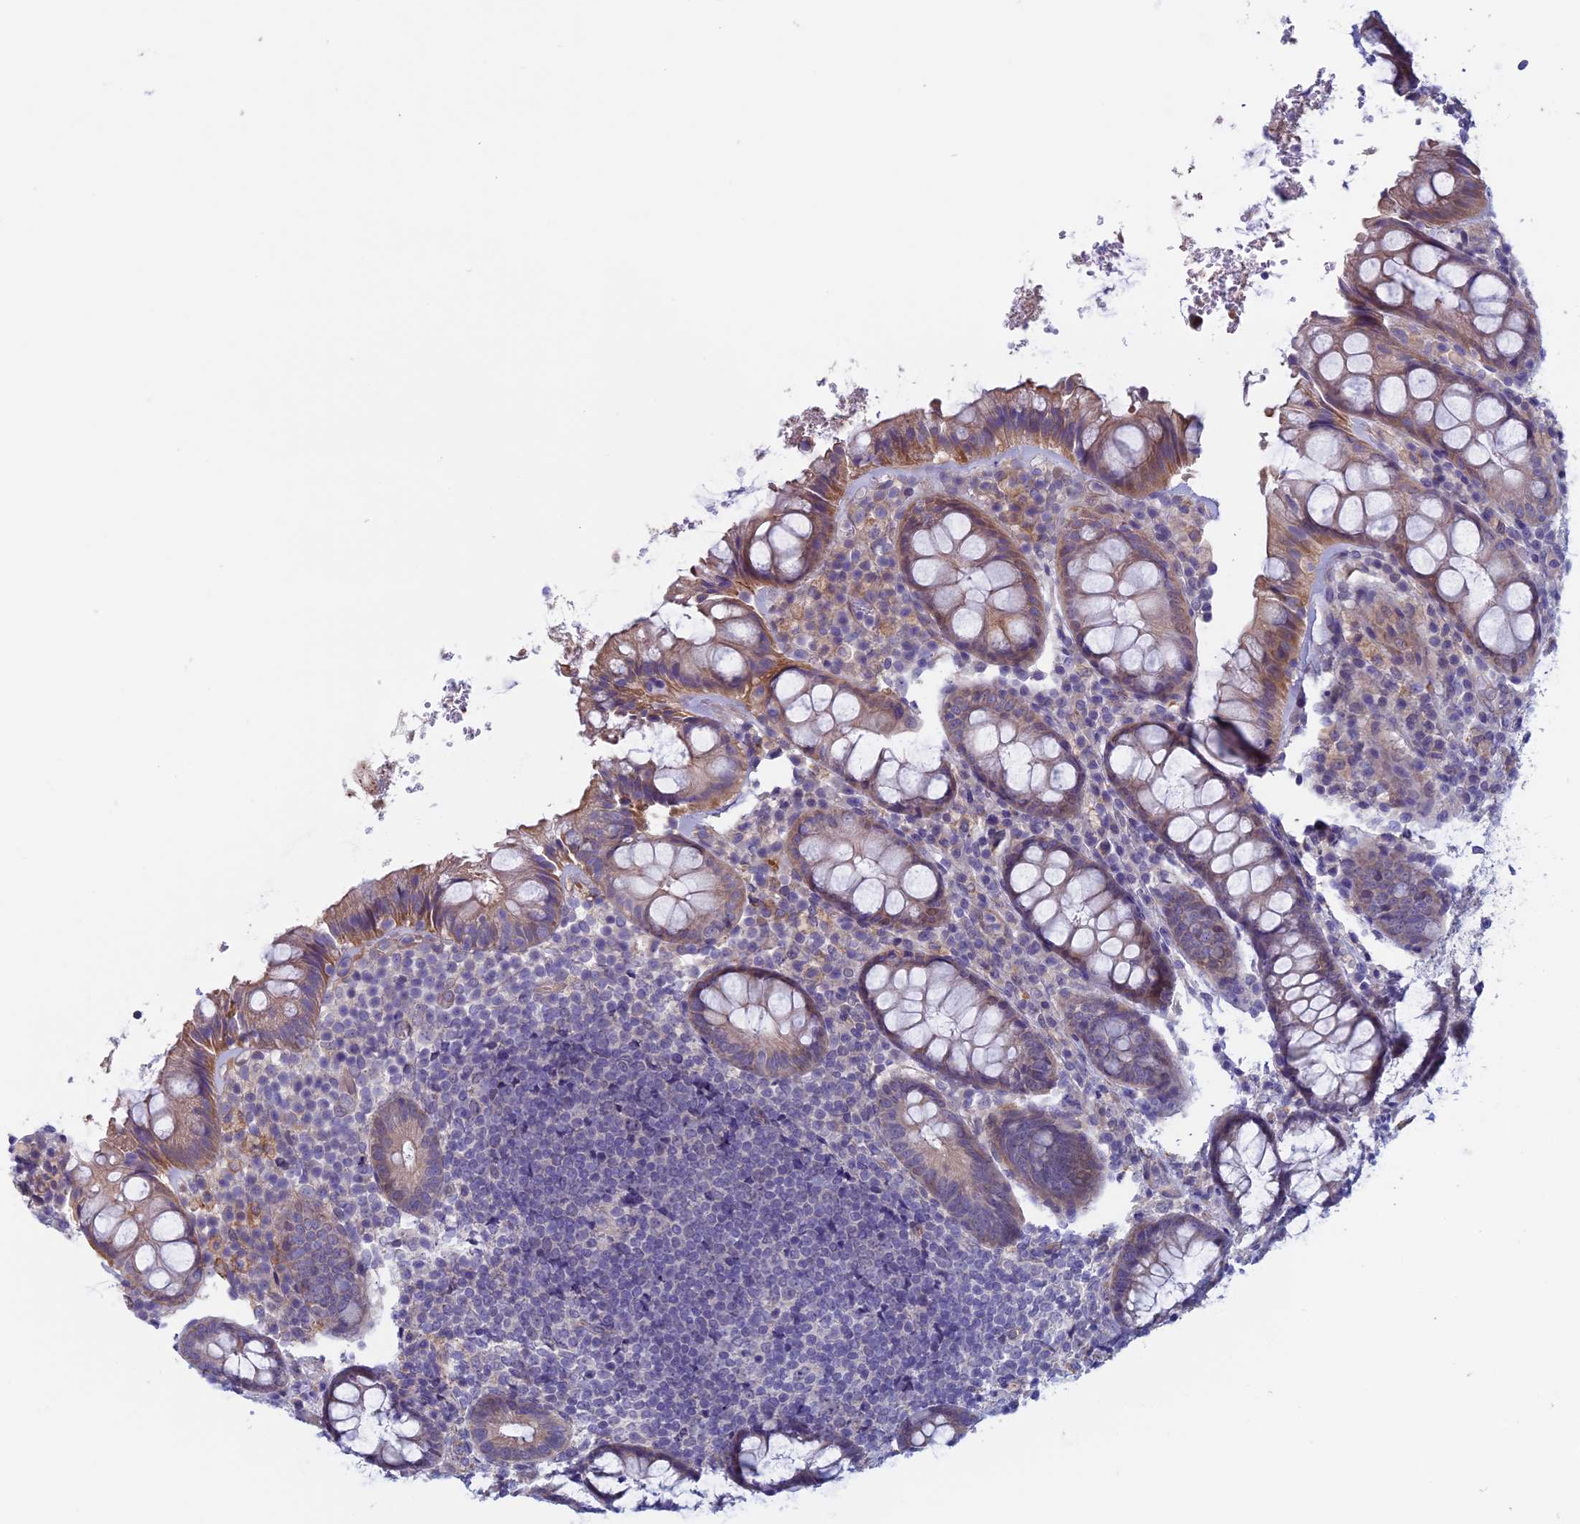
{"staining": {"intensity": "moderate", "quantity": "25%-75%", "location": "cytoplasmic/membranous"}, "tissue": "rectum", "cell_type": "Glandular cells", "image_type": "normal", "snomed": [{"axis": "morphology", "description": "Normal tissue, NOS"}, {"axis": "topography", "description": "Rectum"}], "caption": "Immunohistochemistry (IHC) of normal human rectum demonstrates medium levels of moderate cytoplasmic/membranous positivity in approximately 25%-75% of glandular cells. (brown staining indicates protein expression, while blue staining denotes nuclei).", "gene": "CNOT6L", "patient": {"sex": "male", "age": 83}}